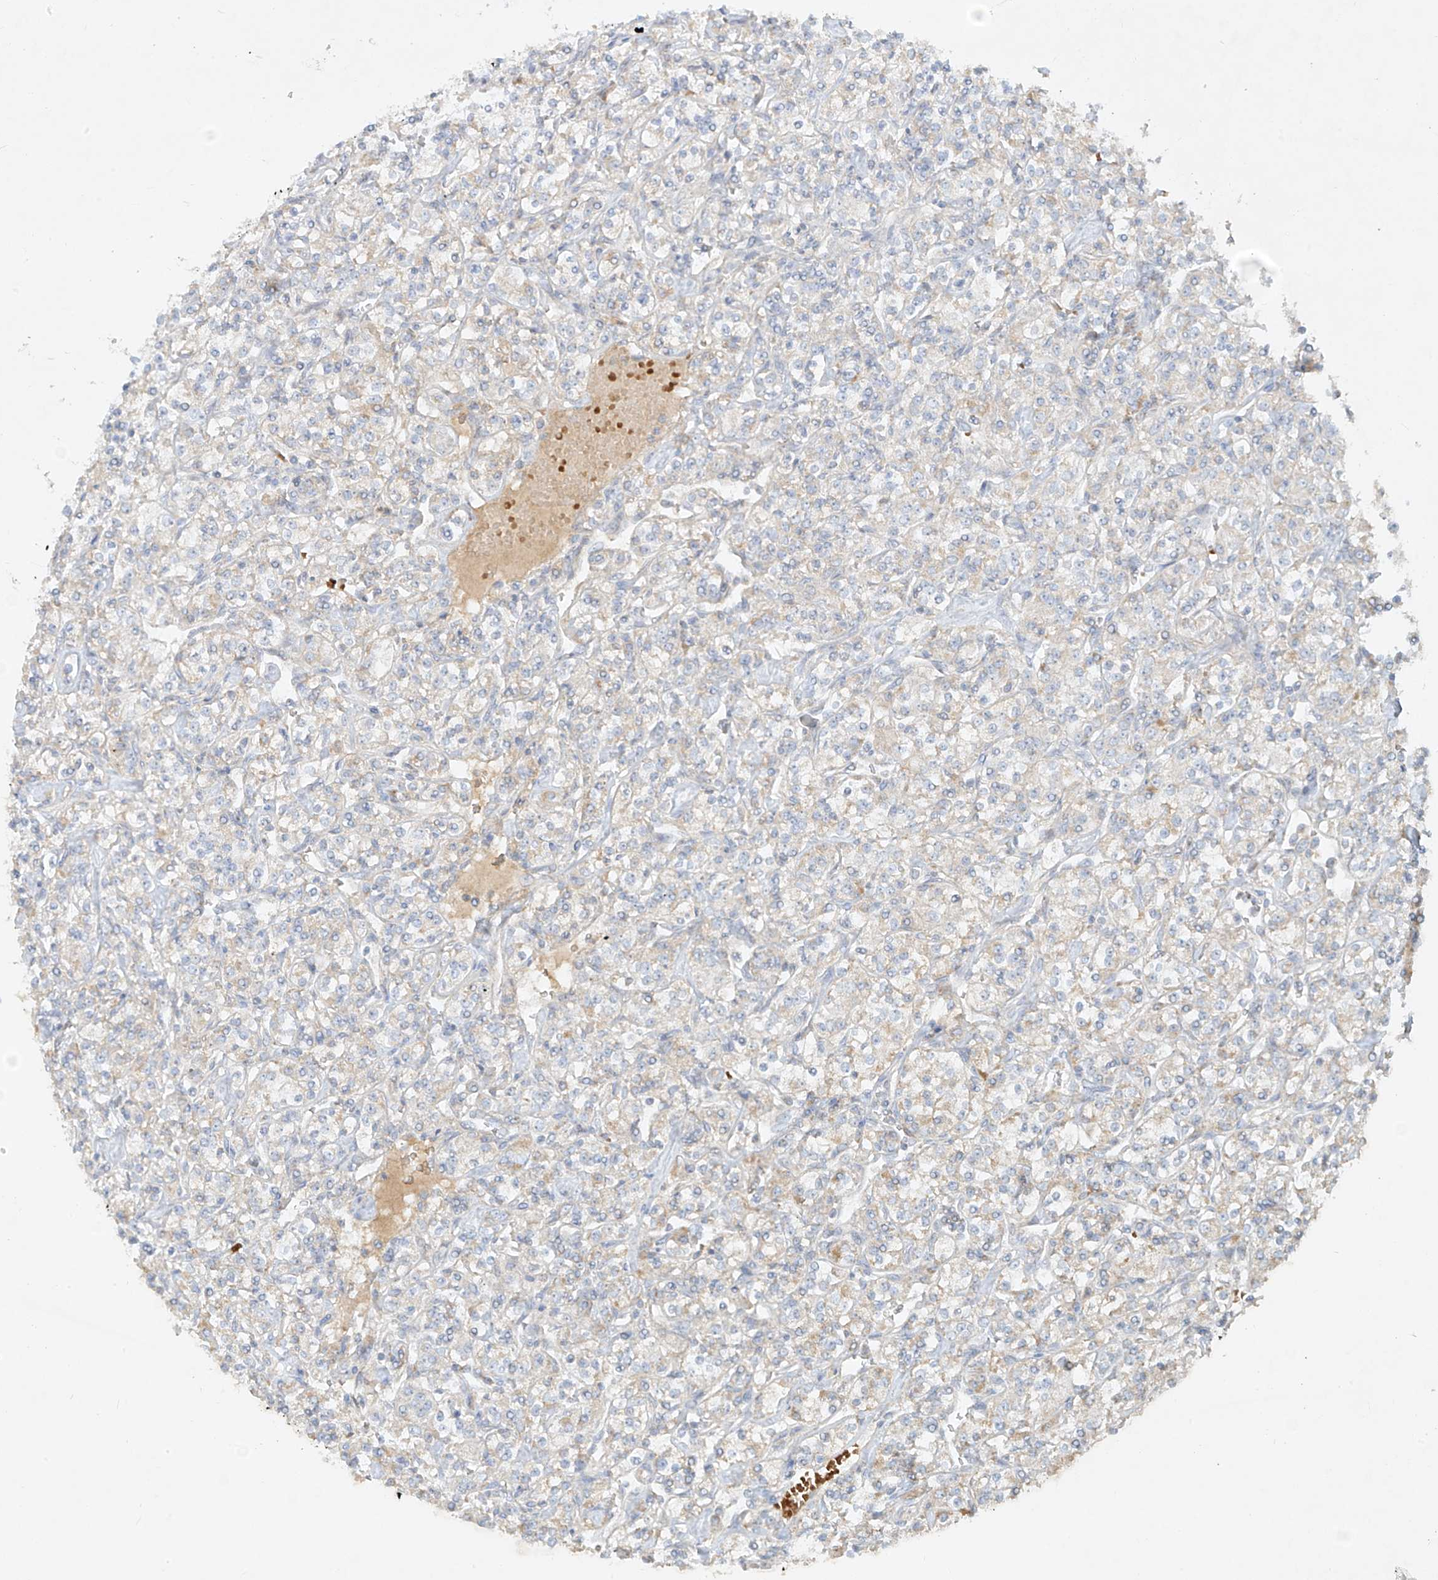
{"staining": {"intensity": "negative", "quantity": "none", "location": "none"}, "tissue": "renal cancer", "cell_type": "Tumor cells", "image_type": "cancer", "snomed": [{"axis": "morphology", "description": "Adenocarcinoma, NOS"}, {"axis": "topography", "description": "Kidney"}], "caption": "DAB (3,3'-diaminobenzidine) immunohistochemical staining of renal adenocarcinoma shows no significant staining in tumor cells.", "gene": "KPNA7", "patient": {"sex": "male", "age": 77}}